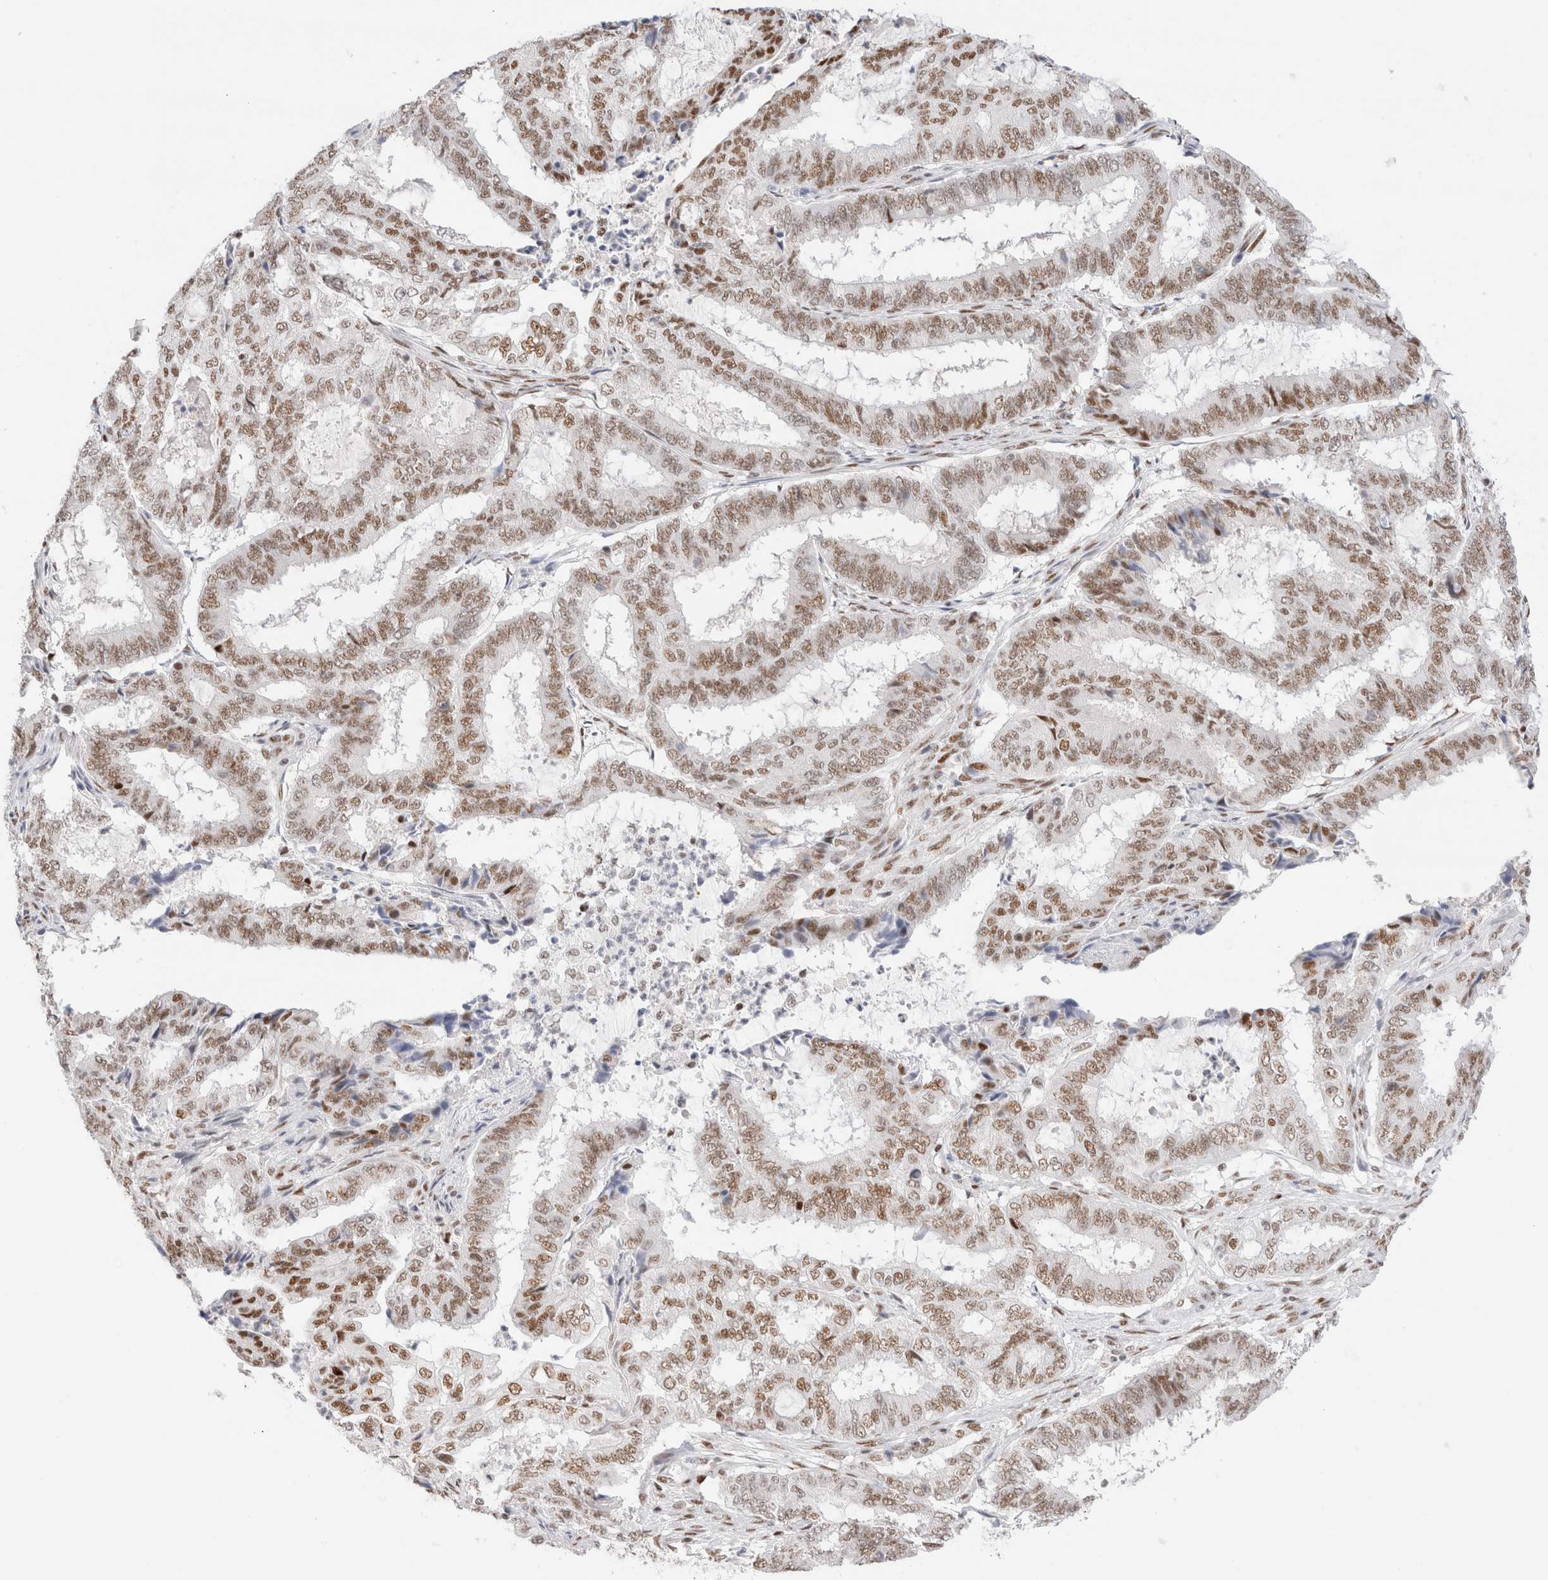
{"staining": {"intensity": "weak", "quantity": ">75%", "location": "nuclear"}, "tissue": "endometrial cancer", "cell_type": "Tumor cells", "image_type": "cancer", "snomed": [{"axis": "morphology", "description": "Adenocarcinoma, NOS"}, {"axis": "topography", "description": "Endometrium"}], "caption": "Immunohistochemical staining of human endometrial cancer (adenocarcinoma) demonstrates weak nuclear protein staining in approximately >75% of tumor cells. Nuclei are stained in blue.", "gene": "ZNF282", "patient": {"sex": "female", "age": 51}}